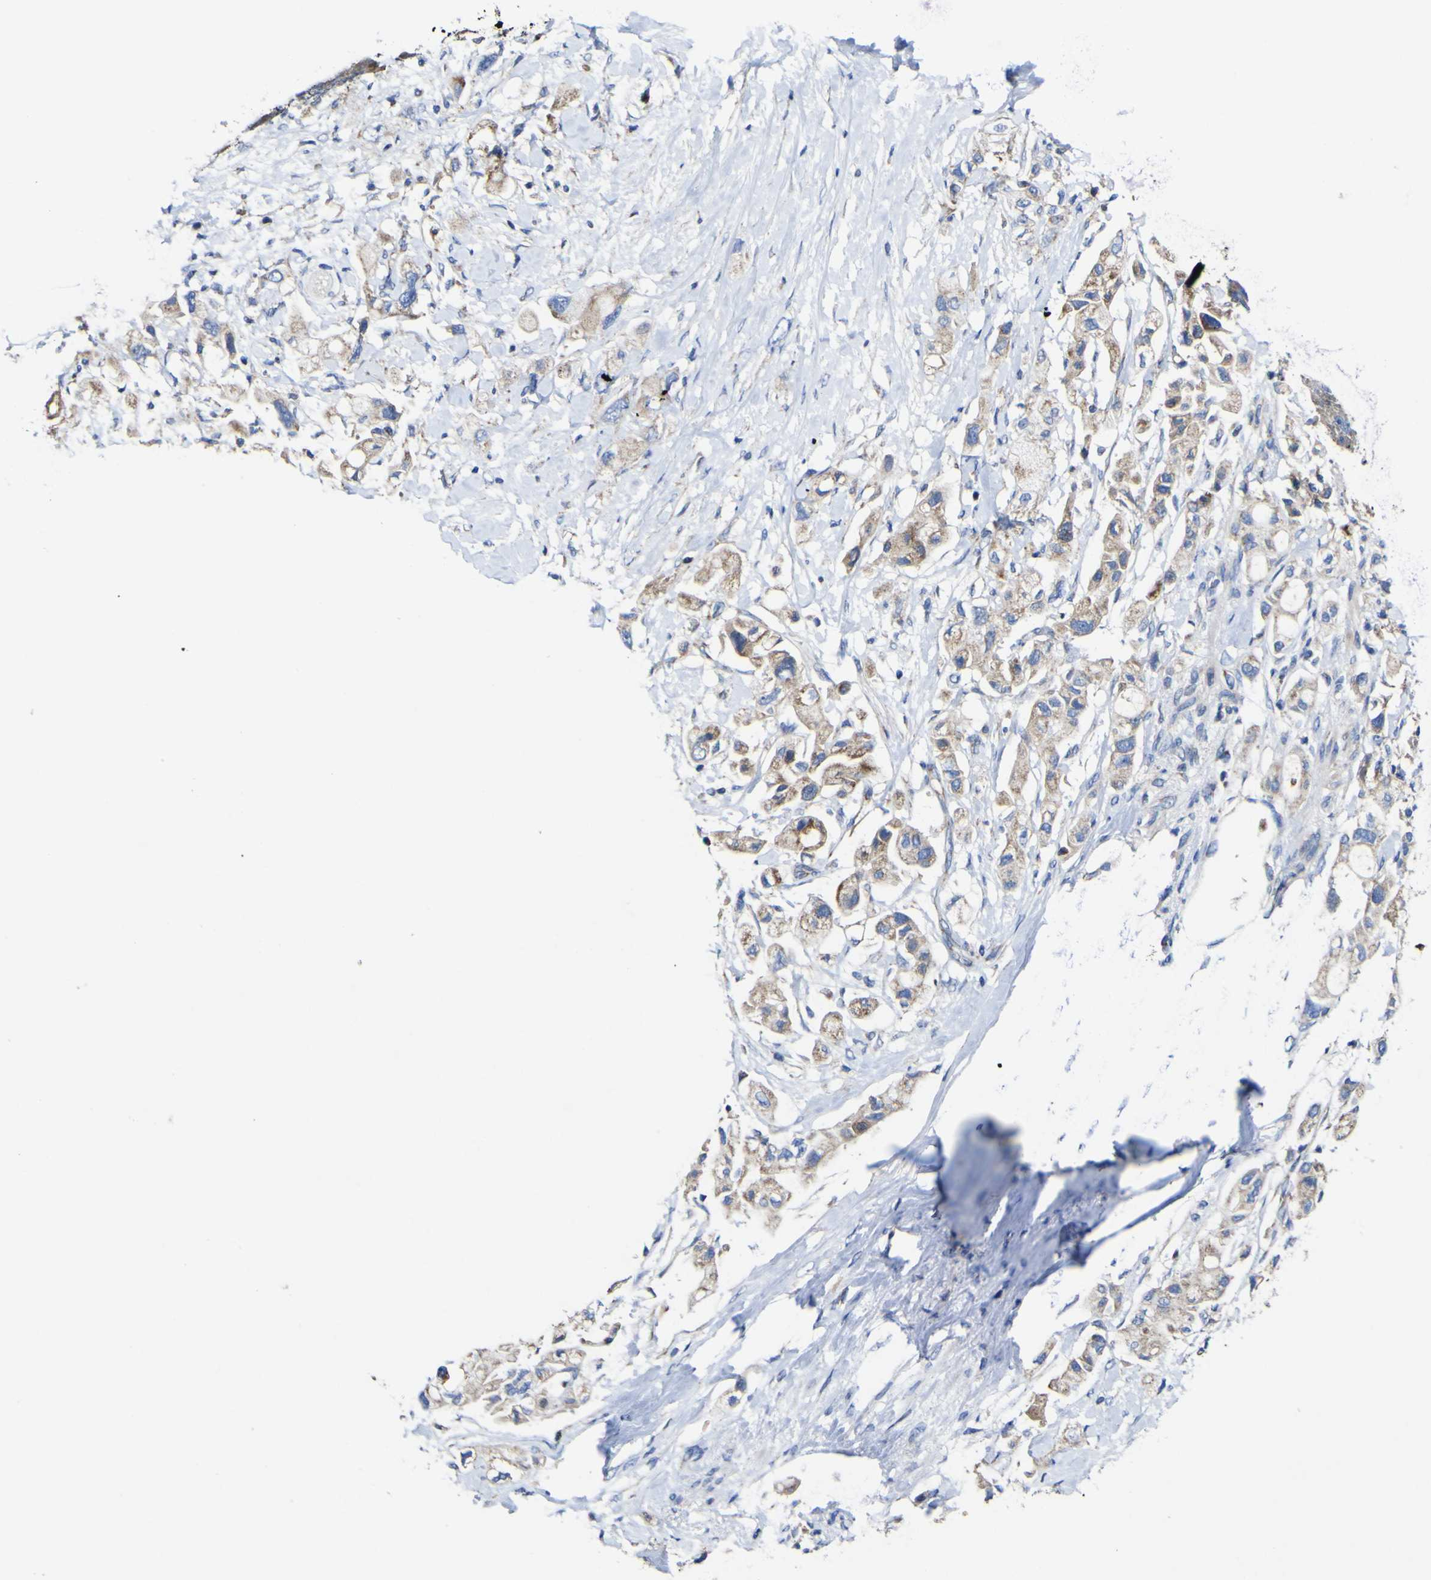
{"staining": {"intensity": "weak", "quantity": ">75%", "location": "cytoplasmic/membranous"}, "tissue": "pancreatic cancer", "cell_type": "Tumor cells", "image_type": "cancer", "snomed": [{"axis": "morphology", "description": "Adenocarcinoma, NOS"}, {"axis": "topography", "description": "Pancreas"}], "caption": "Pancreatic cancer stained for a protein exhibits weak cytoplasmic/membranous positivity in tumor cells. (Stains: DAB (3,3'-diaminobenzidine) in brown, nuclei in blue, Microscopy: brightfield microscopy at high magnification).", "gene": "CCDC90B", "patient": {"sex": "female", "age": 56}}